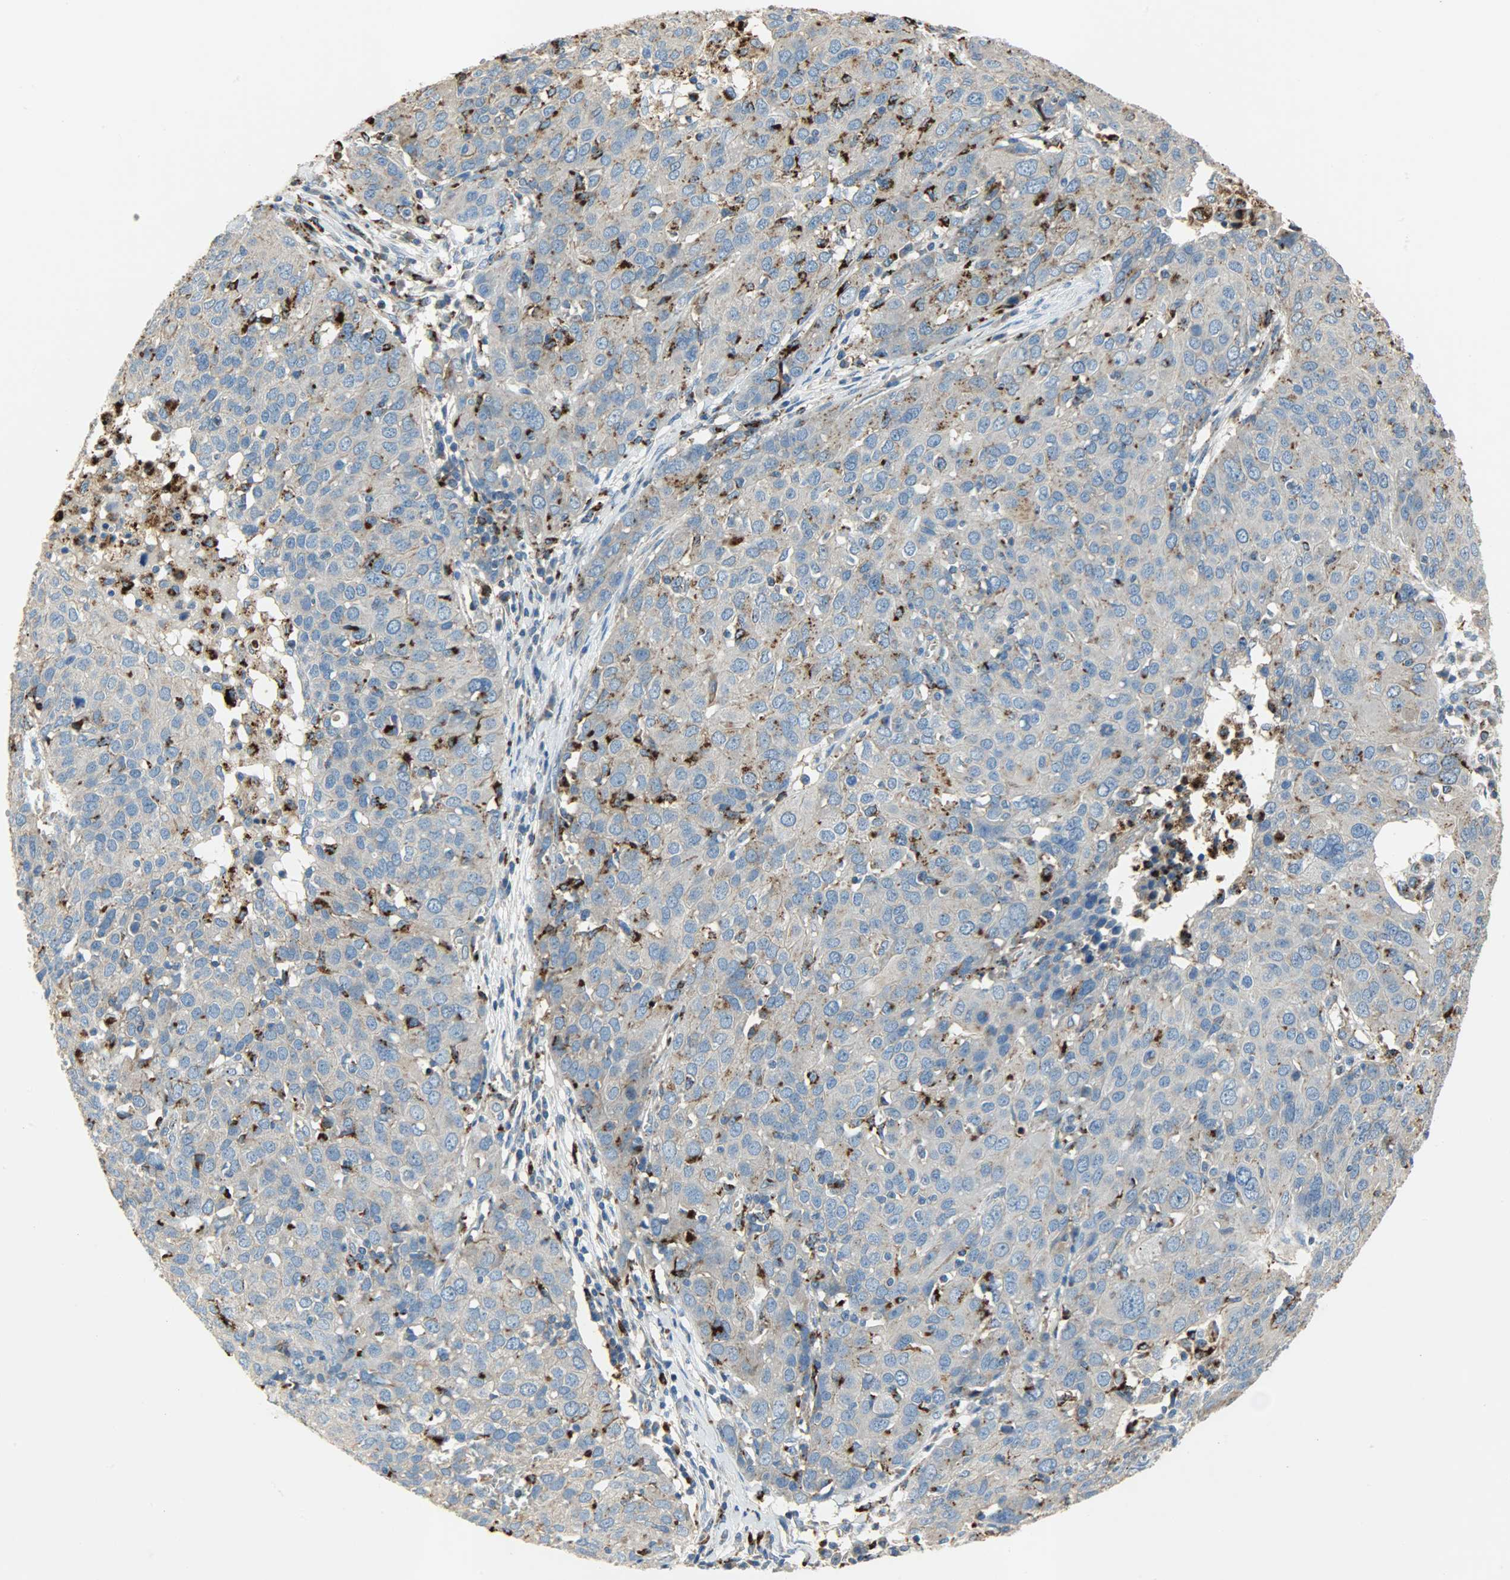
{"staining": {"intensity": "weak", "quantity": "25%-75%", "location": "cytoplasmic/membranous"}, "tissue": "ovarian cancer", "cell_type": "Tumor cells", "image_type": "cancer", "snomed": [{"axis": "morphology", "description": "Carcinoma, endometroid"}, {"axis": "topography", "description": "Ovary"}], "caption": "The histopathology image demonstrates a brown stain indicating the presence of a protein in the cytoplasmic/membranous of tumor cells in ovarian cancer.", "gene": "ASAH1", "patient": {"sex": "female", "age": 50}}